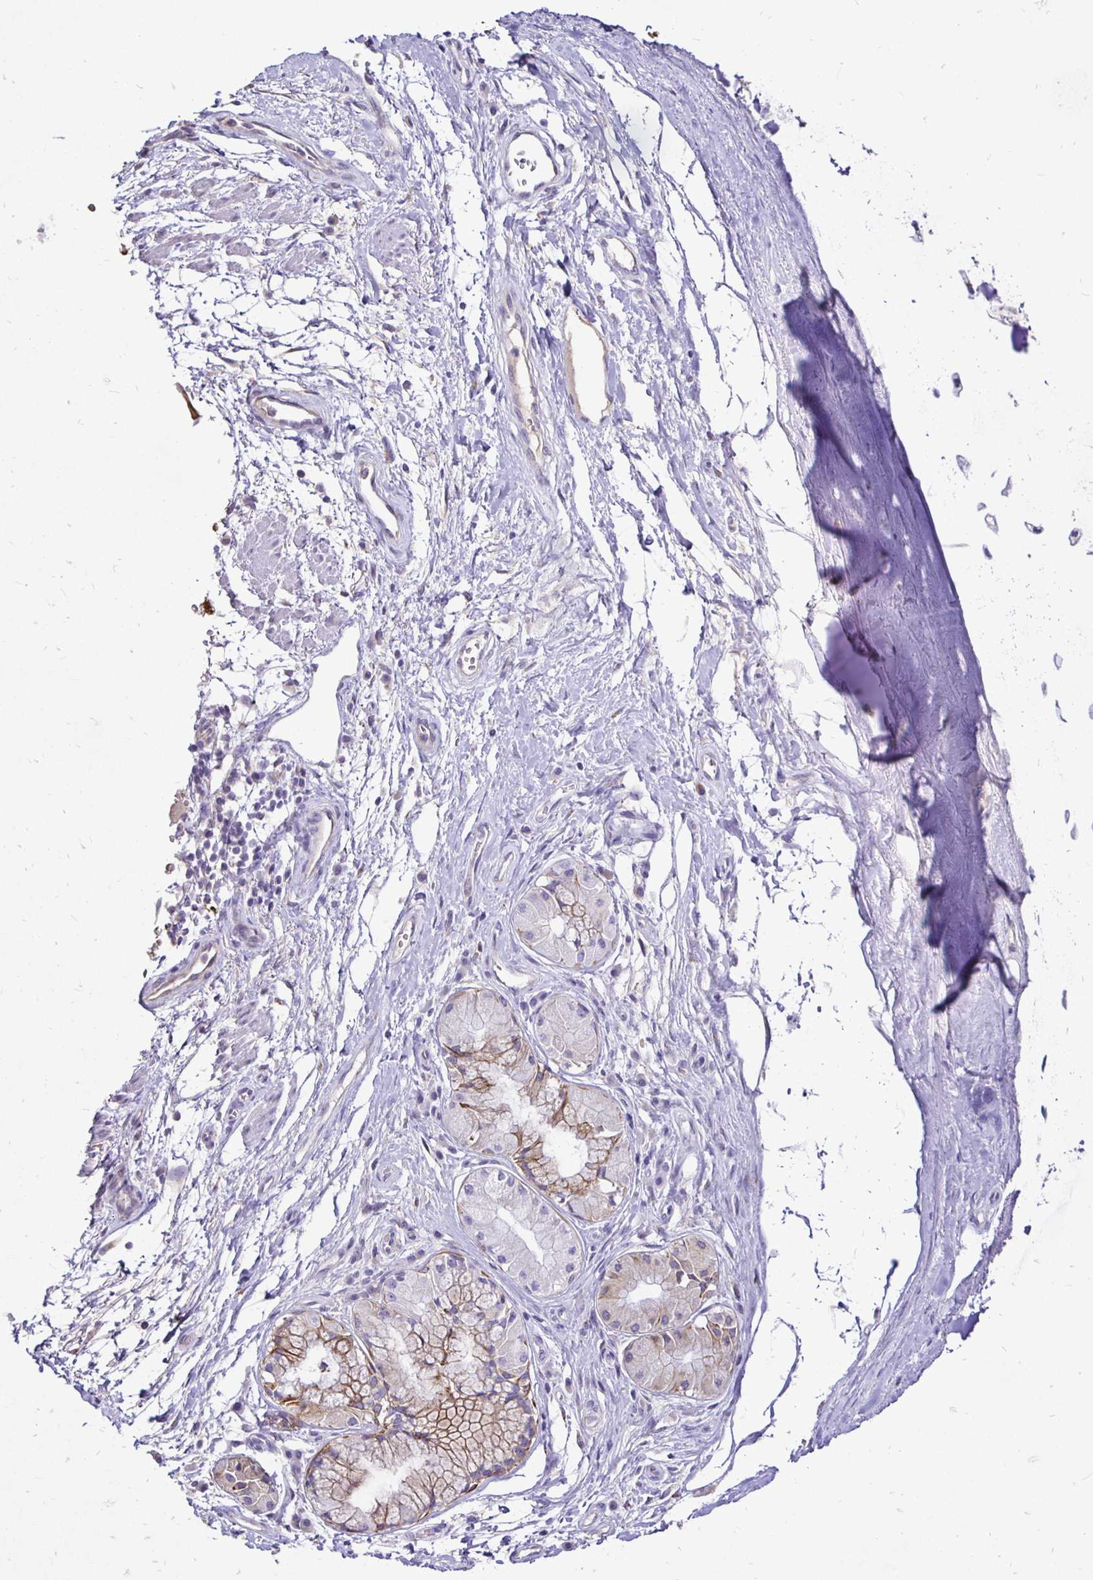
{"staining": {"intensity": "negative", "quantity": "none", "location": "none"}, "tissue": "adipose tissue", "cell_type": "Adipocytes", "image_type": "normal", "snomed": [{"axis": "morphology", "description": "Normal tissue, NOS"}, {"axis": "topography", "description": "Cartilage tissue"}, {"axis": "topography", "description": "Bronchus"}], "caption": "Photomicrograph shows no significant protein positivity in adipocytes of normal adipose tissue.", "gene": "TAF1D", "patient": {"sex": "male", "age": 64}}